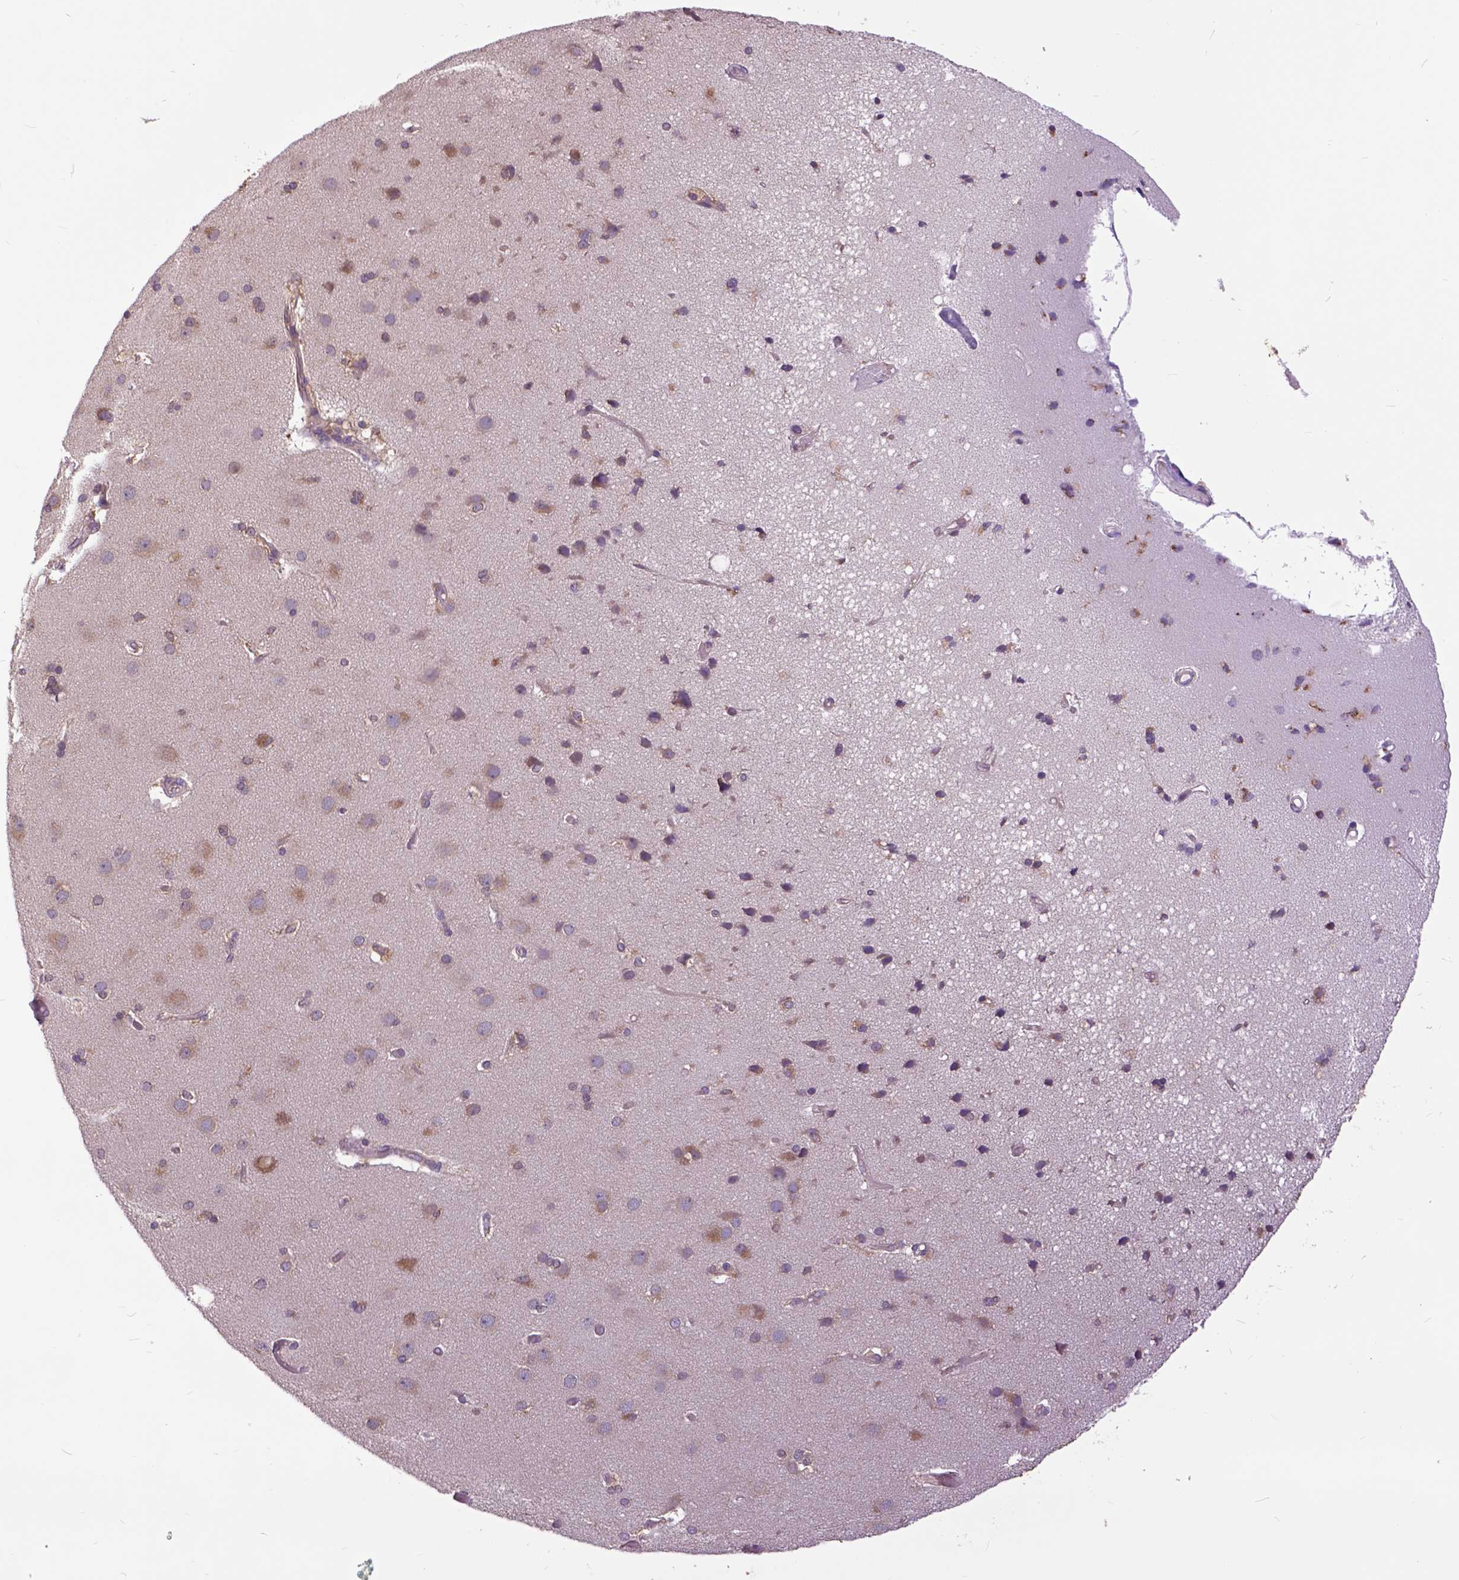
{"staining": {"intensity": "negative", "quantity": "none", "location": "none"}, "tissue": "cerebral cortex", "cell_type": "Endothelial cells", "image_type": "normal", "snomed": [{"axis": "morphology", "description": "Normal tissue, NOS"}, {"axis": "morphology", "description": "Glioma, malignant, High grade"}, {"axis": "topography", "description": "Cerebral cortex"}], "caption": "Immunohistochemistry (IHC) histopathology image of benign cerebral cortex stained for a protein (brown), which exhibits no positivity in endothelial cells.", "gene": "ARL1", "patient": {"sex": "male", "age": 71}}